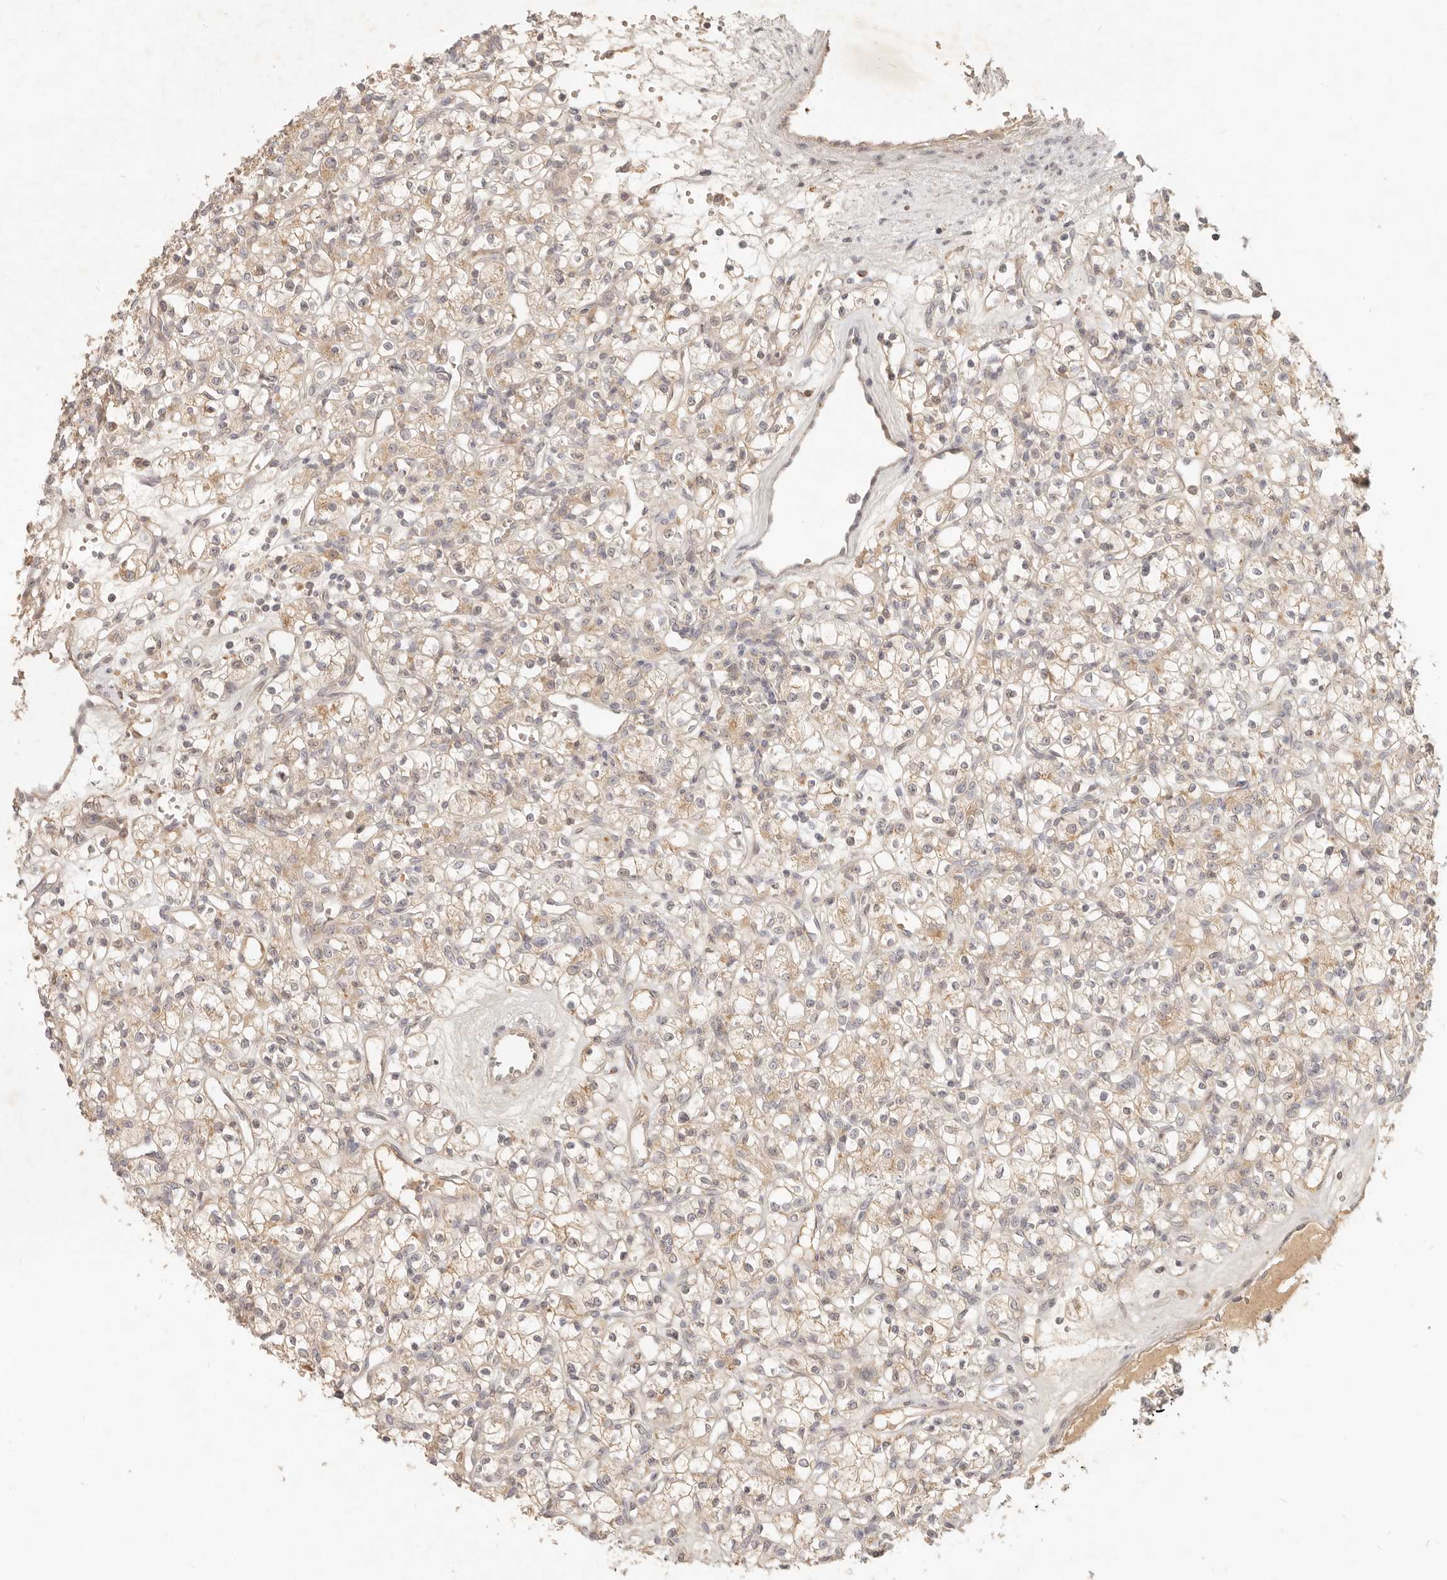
{"staining": {"intensity": "weak", "quantity": "25%-75%", "location": "cytoplasmic/membranous"}, "tissue": "renal cancer", "cell_type": "Tumor cells", "image_type": "cancer", "snomed": [{"axis": "morphology", "description": "Adenocarcinoma, NOS"}, {"axis": "topography", "description": "Kidney"}], "caption": "Weak cytoplasmic/membranous staining is identified in approximately 25%-75% of tumor cells in renal cancer.", "gene": "UBXN11", "patient": {"sex": "female", "age": 59}}